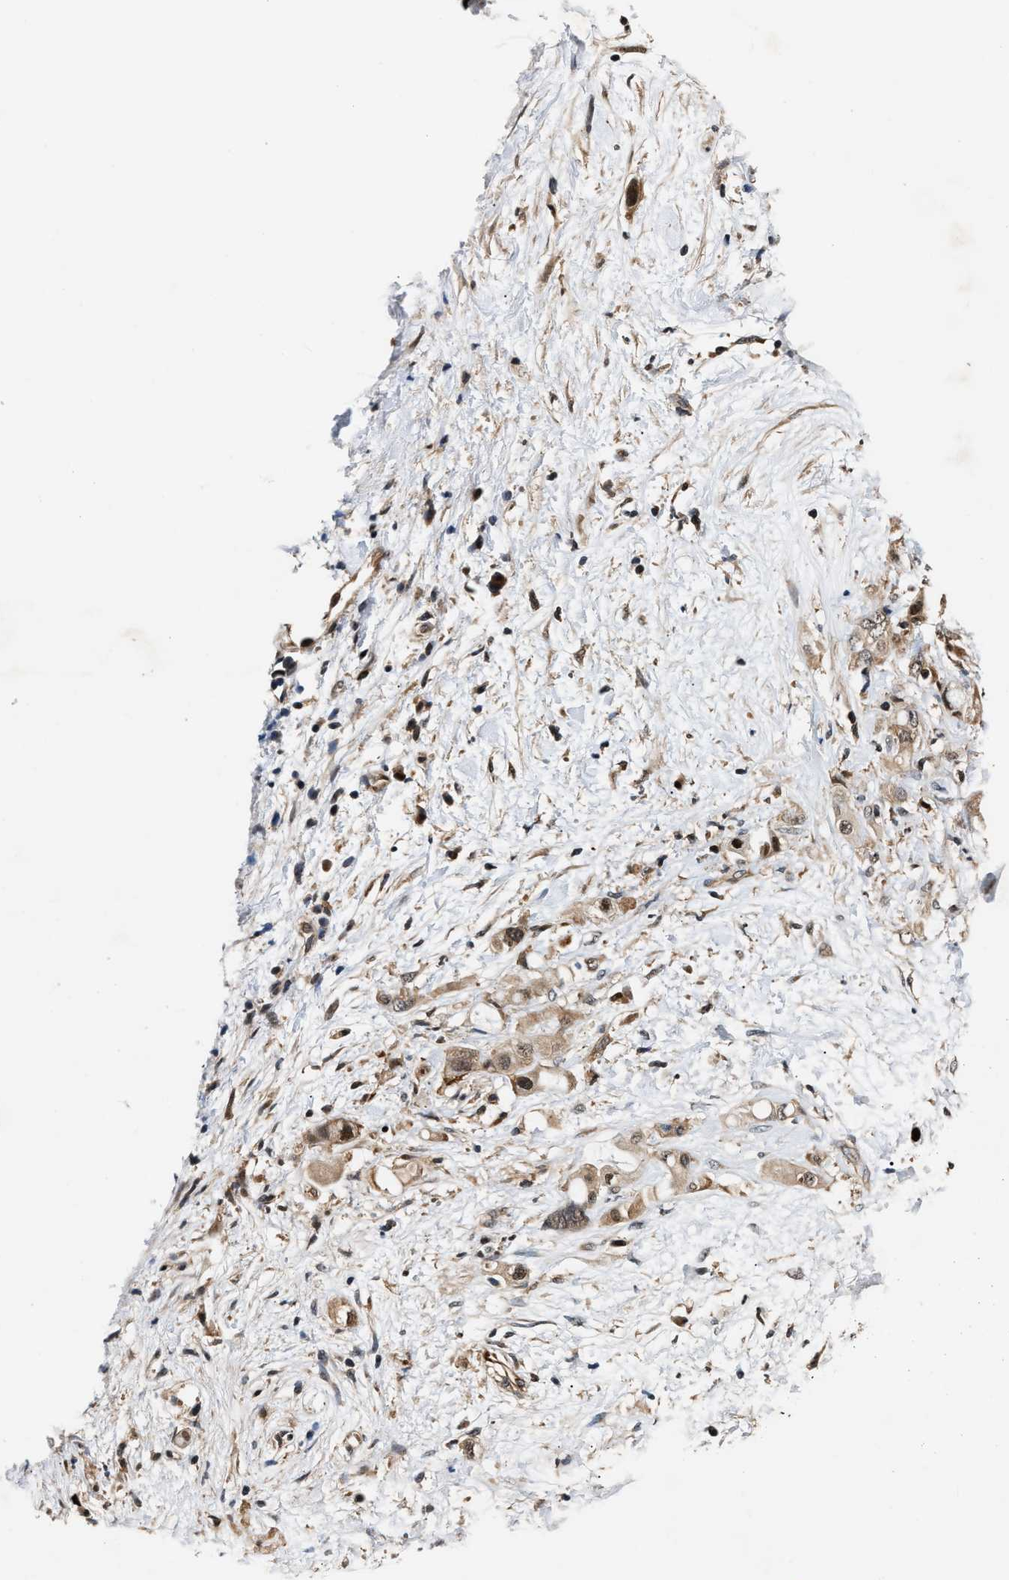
{"staining": {"intensity": "weak", "quantity": ">75%", "location": "cytoplasmic/membranous"}, "tissue": "pancreatic cancer", "cell_type": "Tumor cells", "image_type": "cancer", "snomed": [{"axis": "morphology", "description": "Adenocarcinoma, NOS"}, {"axis": "topography", "description": "Pancreas"}], "caption": "The micrograph reveals immunohistochemical staining of pancreatic cancer. There is weak cytoplasmic/membranous expression is identified in about >75% of tumor cells. The protein of interest is shown in brown color, while the nuclei are stained blue.", "gene": "TUT7", "patient": {"sex": "female", "age": 56}}